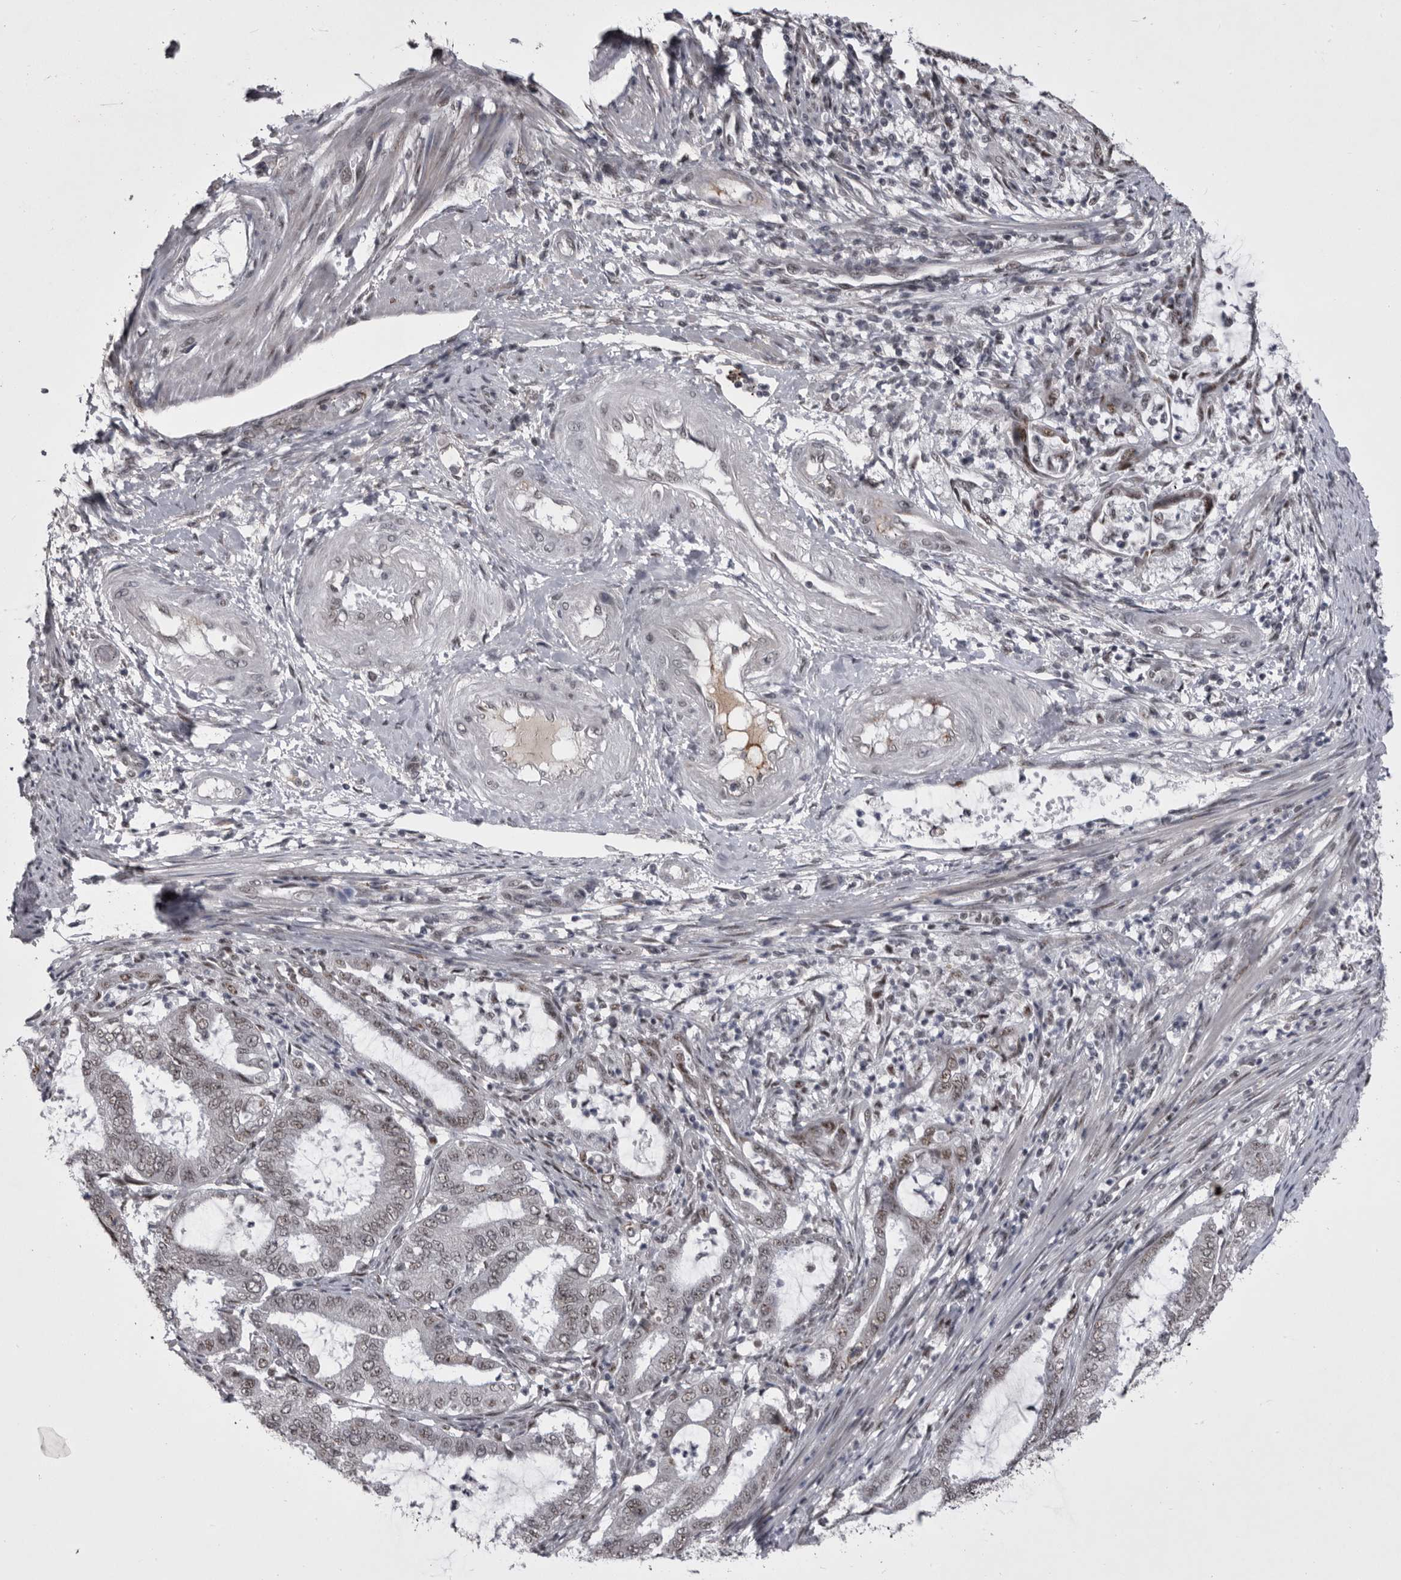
{"staining": {"intensity": "weak", "quantity": "<25%", "location": "nuclear"}, "tissue": "endometrial cancer", "cell_type": "Tumor cells", "image_type": "cancer", "snomed": [{"axis": "morphology", "description": "Adenocarcinoma, NOS"}, {"axis": "topography", "description": "Endometrium"}], "caption": "Tumor cells show no significant expression in endometrial adenocarcinoma. (DAB immunohistochemistry (IHC) with hematoxylin counter stain).", "gene": "PRPF3", "patient": {"sex": "female", "age": 51}}